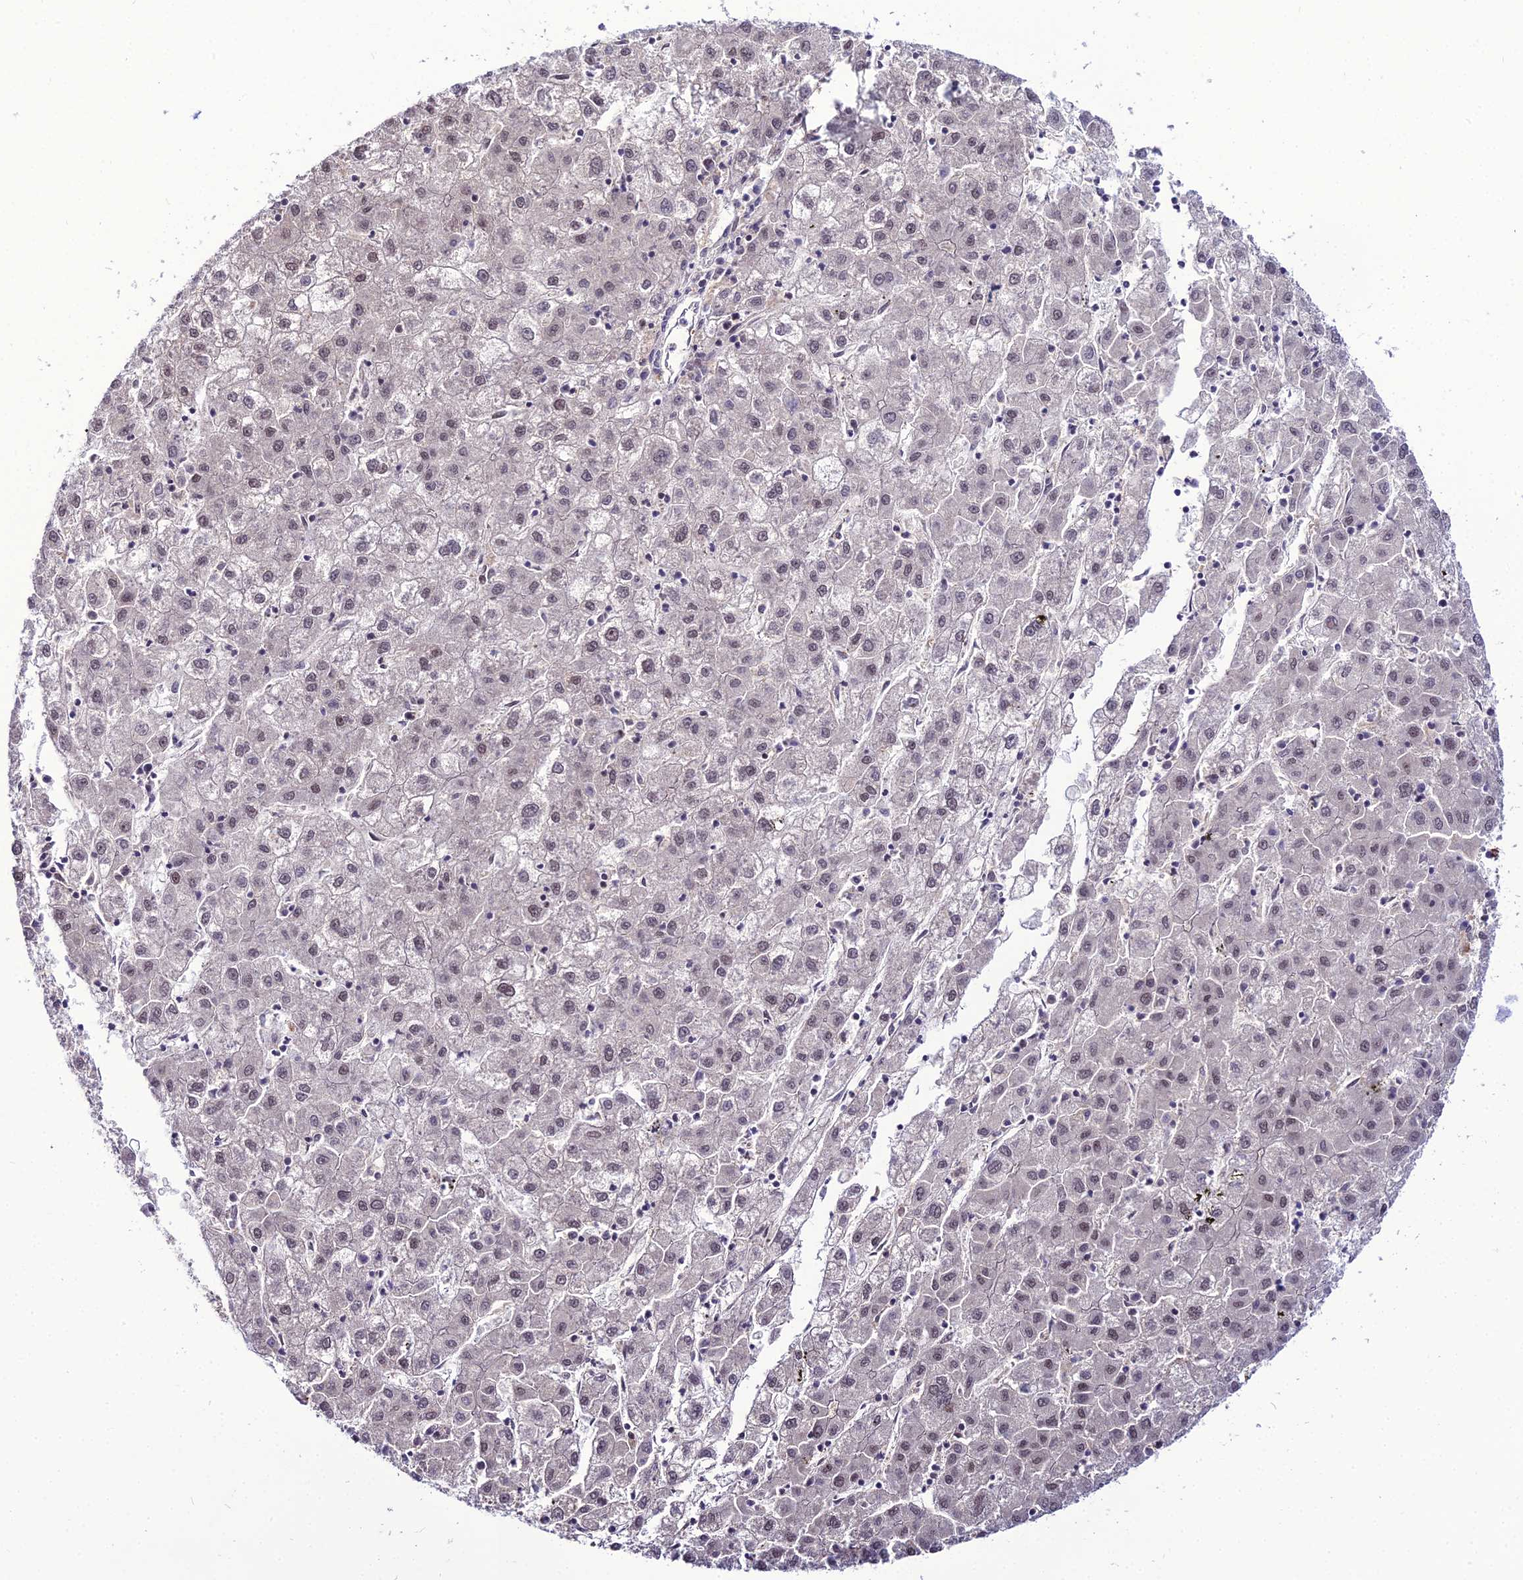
{"staining": {"intensity": "weak", "quantity": "<25%", "location": "nuclear"}, "tissue": "liver cancer", "cell_type": "Tumor cells", "image_type": "cancer", "snomed": [{"axis": "morphology", "description": "Carcinoma, Hepatocellular, NOS"}, {"axis": "topography", "description": "Liver"}], "caption": "There is no significant positivity in tumor cells of liver cancer (hepatocellular carcinoma).", "gene": "RBM12", "patient": {"sex": "male", "age": 72}}